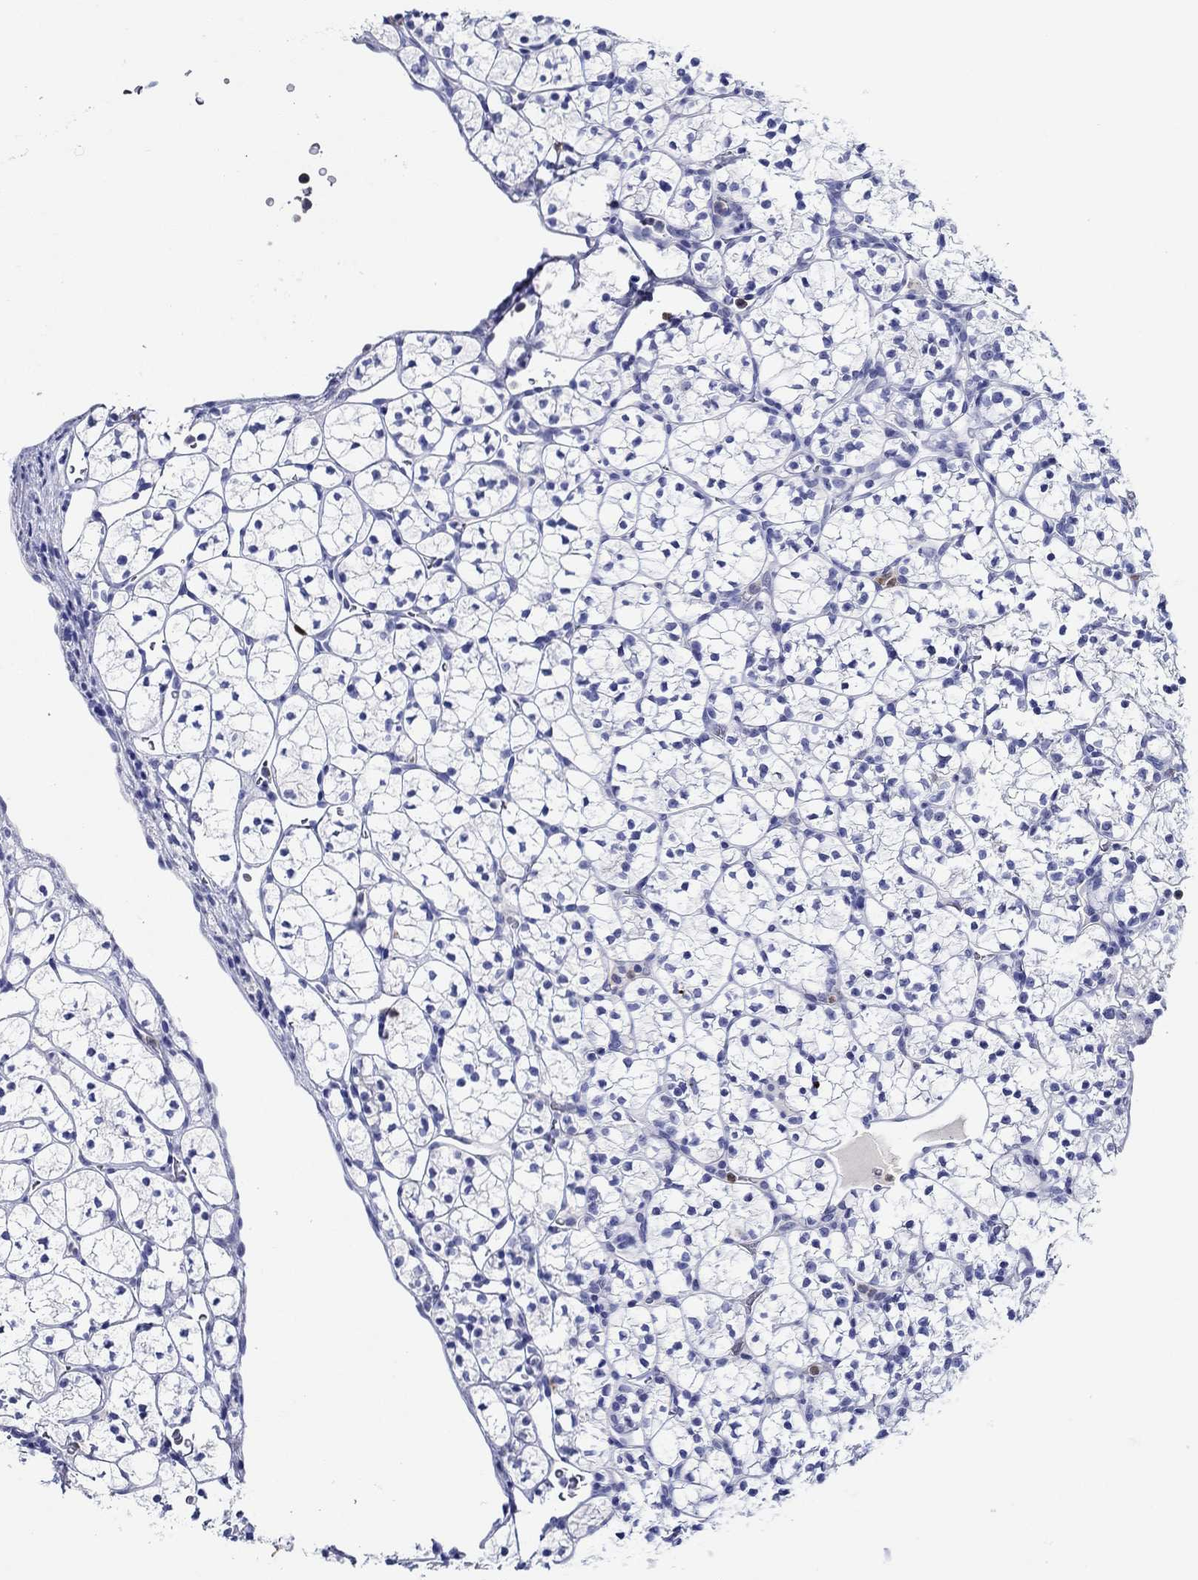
{"staining": {"intensity": "negative", "quantity": "none", "location": "none"}, "tissue": "renal cancer", "cell_type": "Tumor cells", "image_type": "cancer", "snomed": [{"axis": "morphology", "description": "Adenocarcinoma, NOS"}, {"axis": "topography", "description": "Kidney"}], "caption": "Immunohistochemistry (IHC) photomicrograph of human adenocarcinoma (renal) stained for a protein (brown), which demonstrates no expression in tumor cells. (DAB immunohistochemistry, high magnification).", "gene": "EPX", "patient": {"sex": "female", "age": 89}}